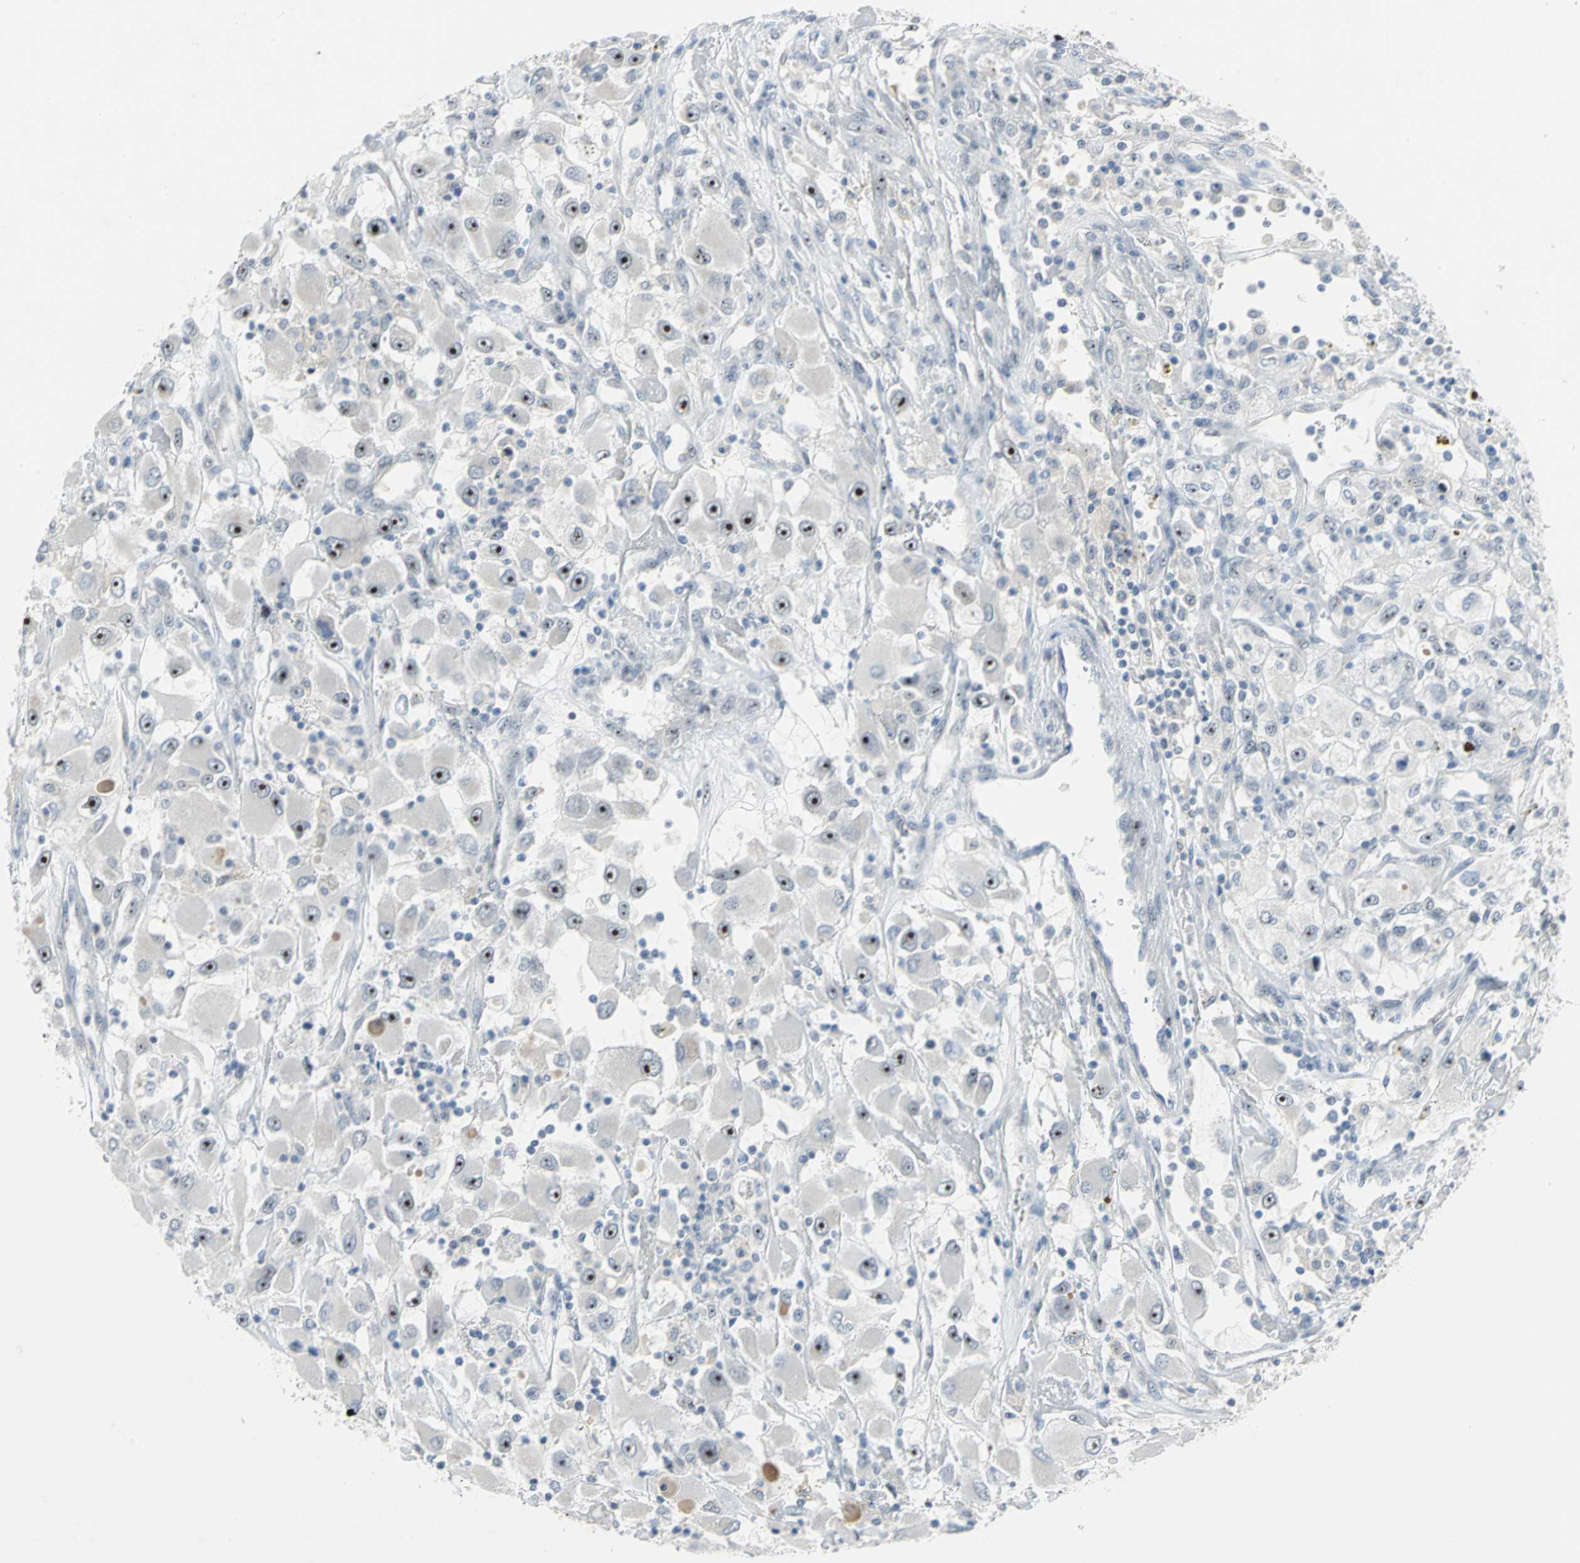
{"staining": {"intensity": "strong", "quantity": ">75%", "location": "nuclear"}, "tissue": "renal cancer", "cell_type": "Tumor cells", "image_type": "cancer", "snomed": [{"axis": "morphology", "description": "Adenocarcinoma, NOS"}, {"axis": "topography", "description": "Kidney"}], "caption": "An immunohistochemistry histopathology image of neoplastic tissue is shown. Protein staining in brown labels strong nuclear positivity in renal adenocarcinoma within tumor cells.", "gene": "MYBBP1A", "patient": {"sex": "female", "age": 52}}